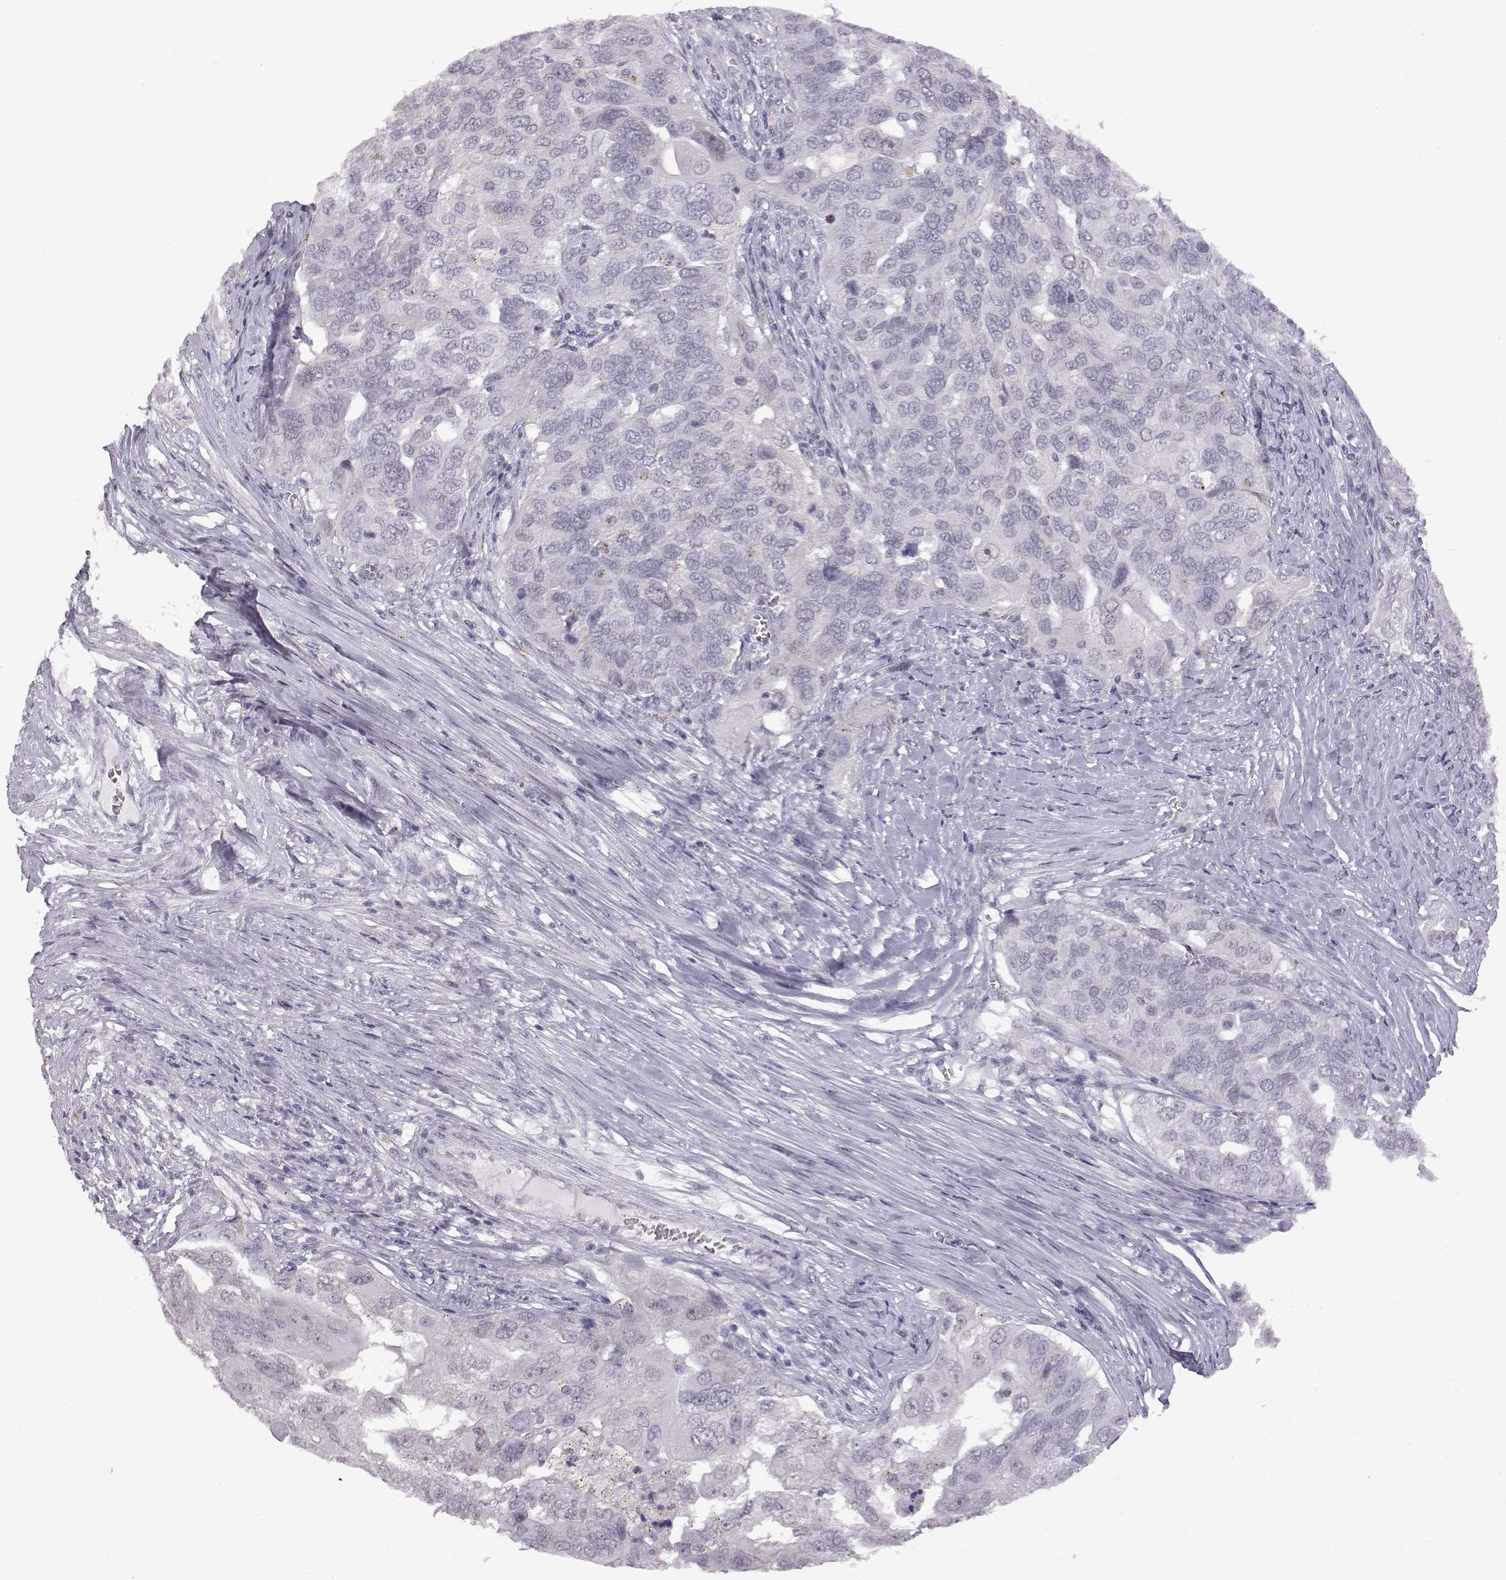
{"staining": {"intensity": "negative", "quantity": "none", "location": "none"}, "tissue": "ovarian cancer", "cell_type": "Tumor cells", "image_type": "cancer", "snomed": [{"axis": "morphology", "description": "Carcinoma, endometroid"}, {"axis": "topography", "description": "Soft tissue"}, {"axis": "topography", "description": "Ovary"}], "caption": "Immunohistochemistry (IHC) of human ovarian cancer exhibits no positivity in tumor cells.", "gene": "VGF", "patient": {"sex": "female", "age": 52}}